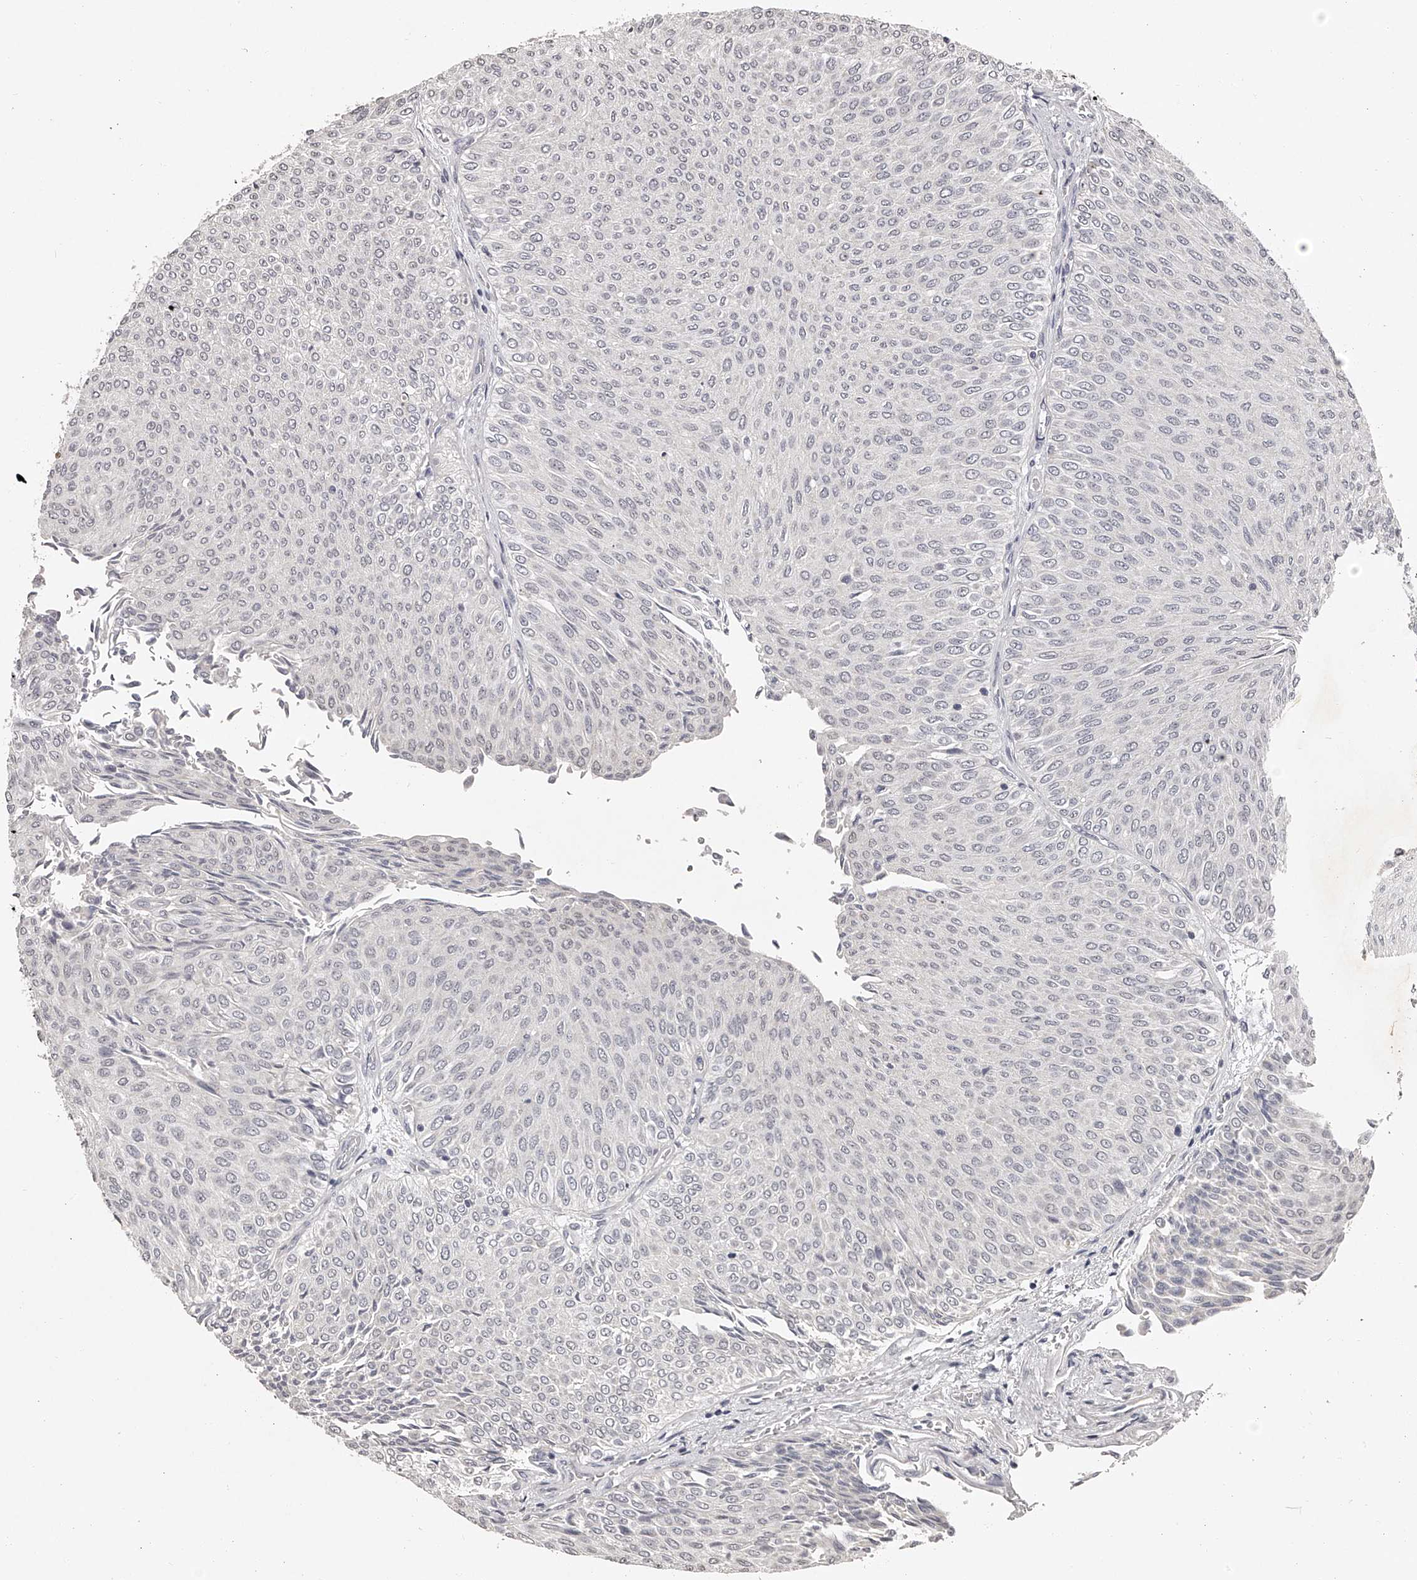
{"staining": {"intensity": "negative", "quantity": "none", "location": "none"}, "tissue": "urothelial cancer", "cell_type": "Tumor cells", "image_type": "cancer", "snomed": [{"axis": "morphology", "description": "Urothelial carcinoma, Low grade"}, {"axis": "topography", "description": "Urinary bladder"}], "caption": "Urothelial carcinoma (low-grade) stained for a protein using immunohistochemistry demonstrates no positivity tumor cells.", "gene": "NT5DC1", "patient": {"sex": "male", "age": 78}}